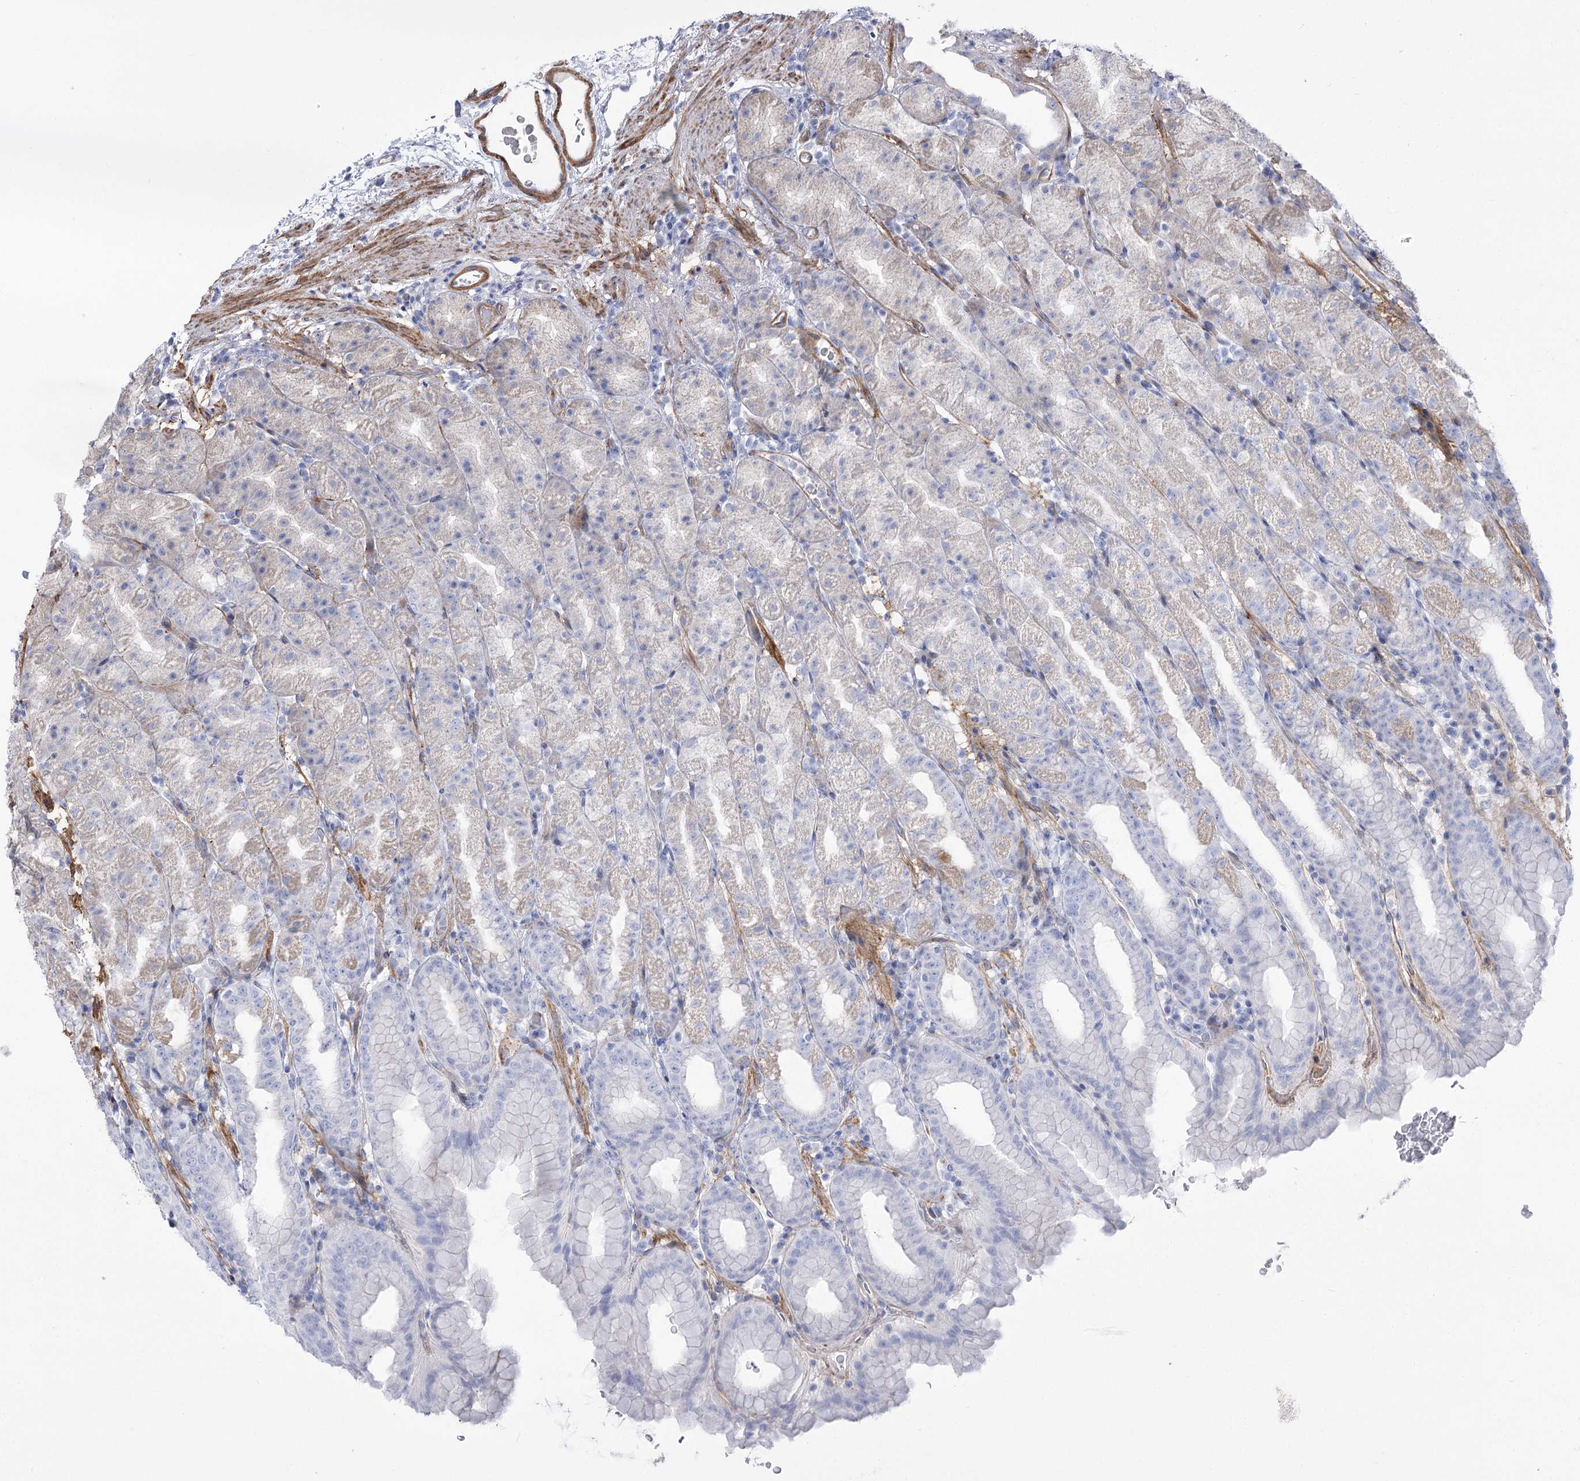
{"staining": {"intensity": "moderate", "quantity": "<25%", "location": "cytoplasmic/membranous"}, "tissue": "stomach", "cell_type": "Glandular cells", "image_type": "normal", "snomed": [{"axis": "morphology", "description": "Normal tissue, NOS"}, {"axis": "topography", "description": "Stomach, upper"}], "caption": "Stomach stained with IHC reveals moderate cytoplasmic/membranous staining in approximately <25% of glandular cells. (brown staining indicates protein expression, while blue staining denotes nuclei).", "gene": "ANKRD23", "patient": {"sex": "male", "age": 68}}